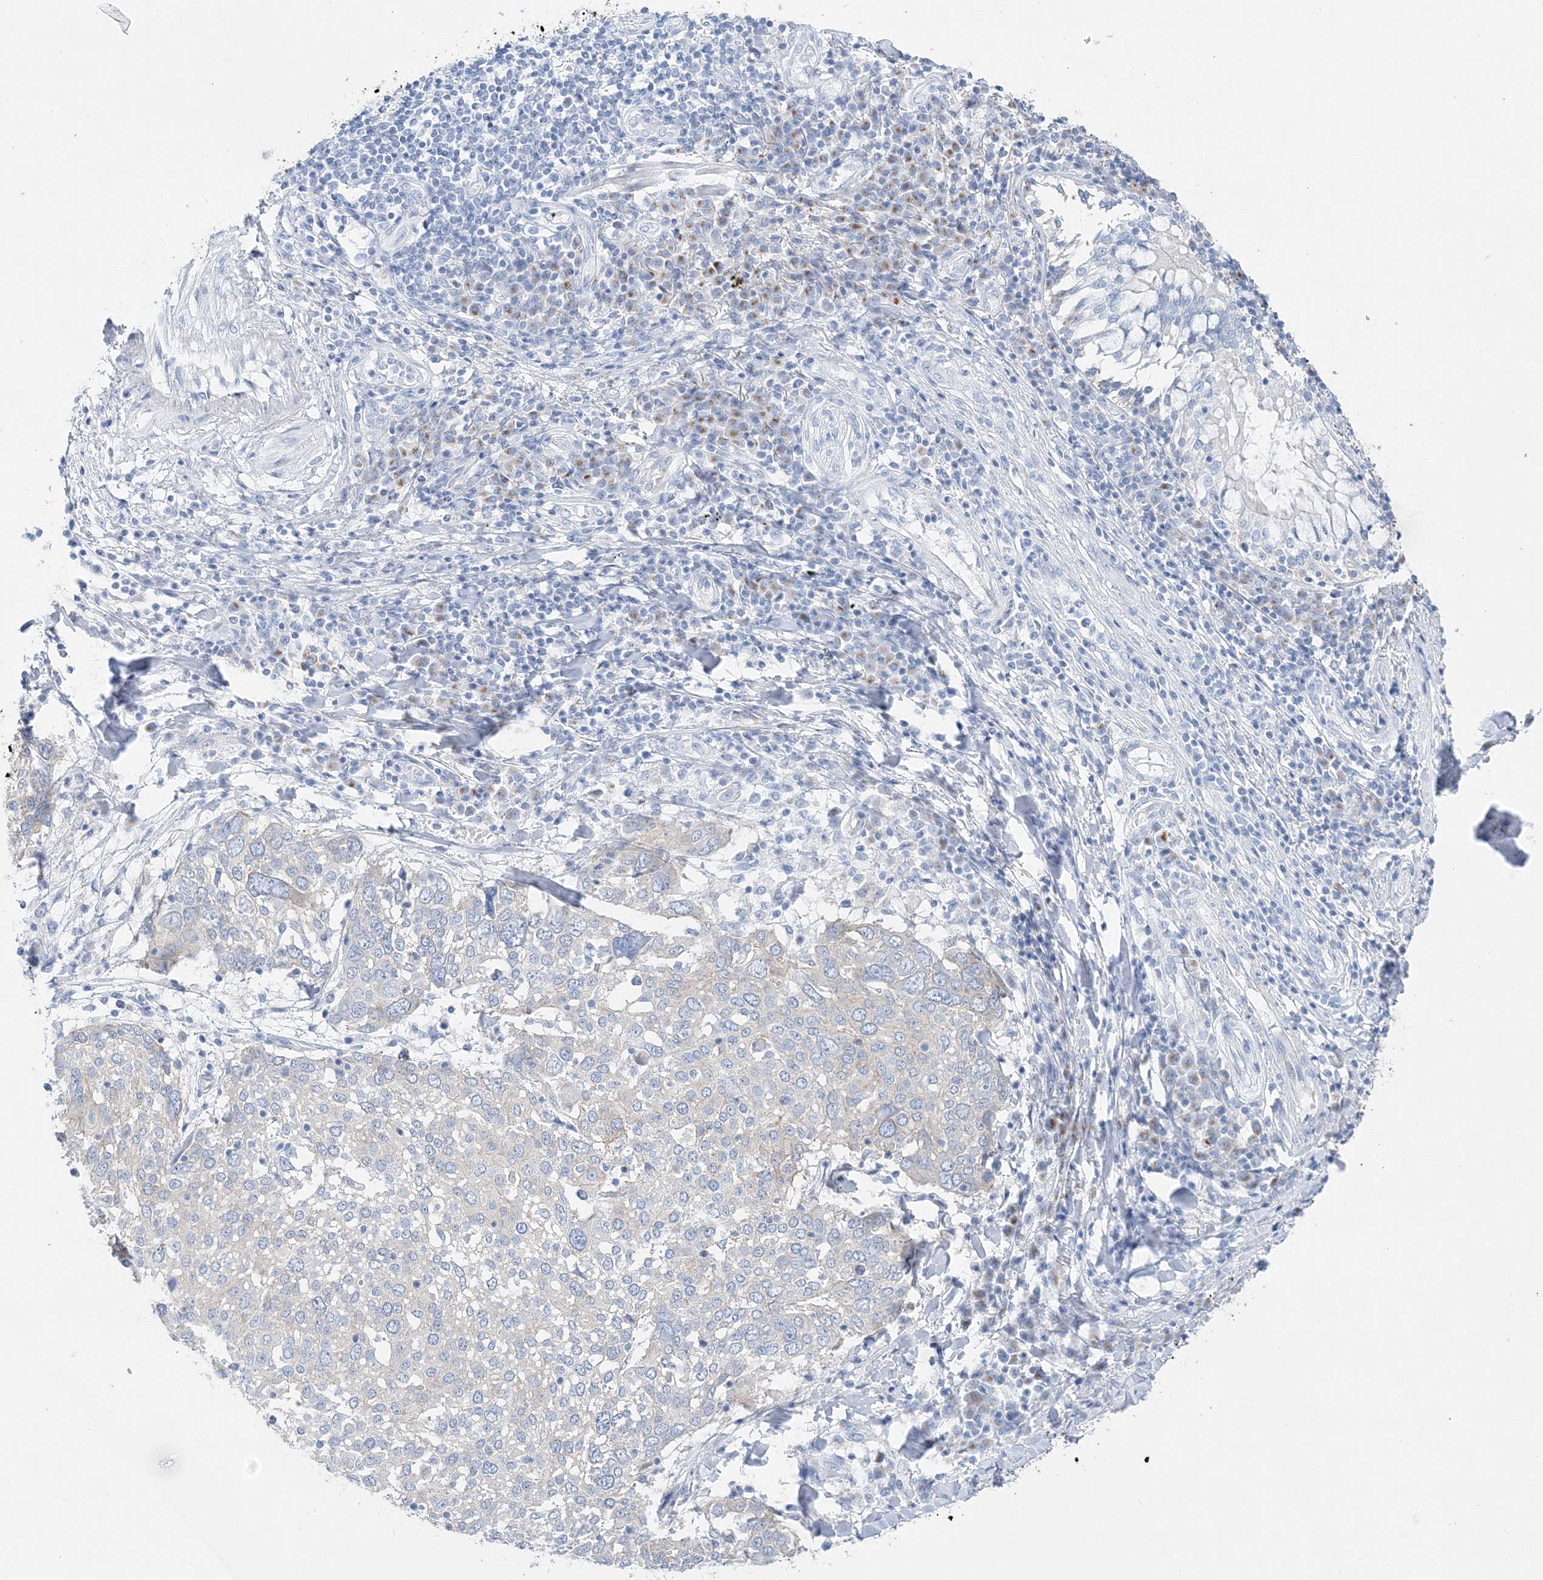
{"staining": {"intensity": "negative", "quantity": "none", "location": "none"}, "tissue": "lung cancer", "cell_type": "Tumor cells", "image_type": "cancer", "snomed": [{"axis": "morphology", "description": "Squamous cell carcinoma, NOS"}, {"axis": "topography", "description": "Lung"}], "caption": "This is a histopathology image of immunohistochemistry (IHC) staining of lung squamous cell carcinoma, which shows no staining in tumor cells. (DAB (3,3'-diaminobenzidine) immunohistochemistry (IHC) visualized using brightfield microscopy, high magnification).", "gene": "SLC5A6", "patient": {"sex": "male", "age": 65}}